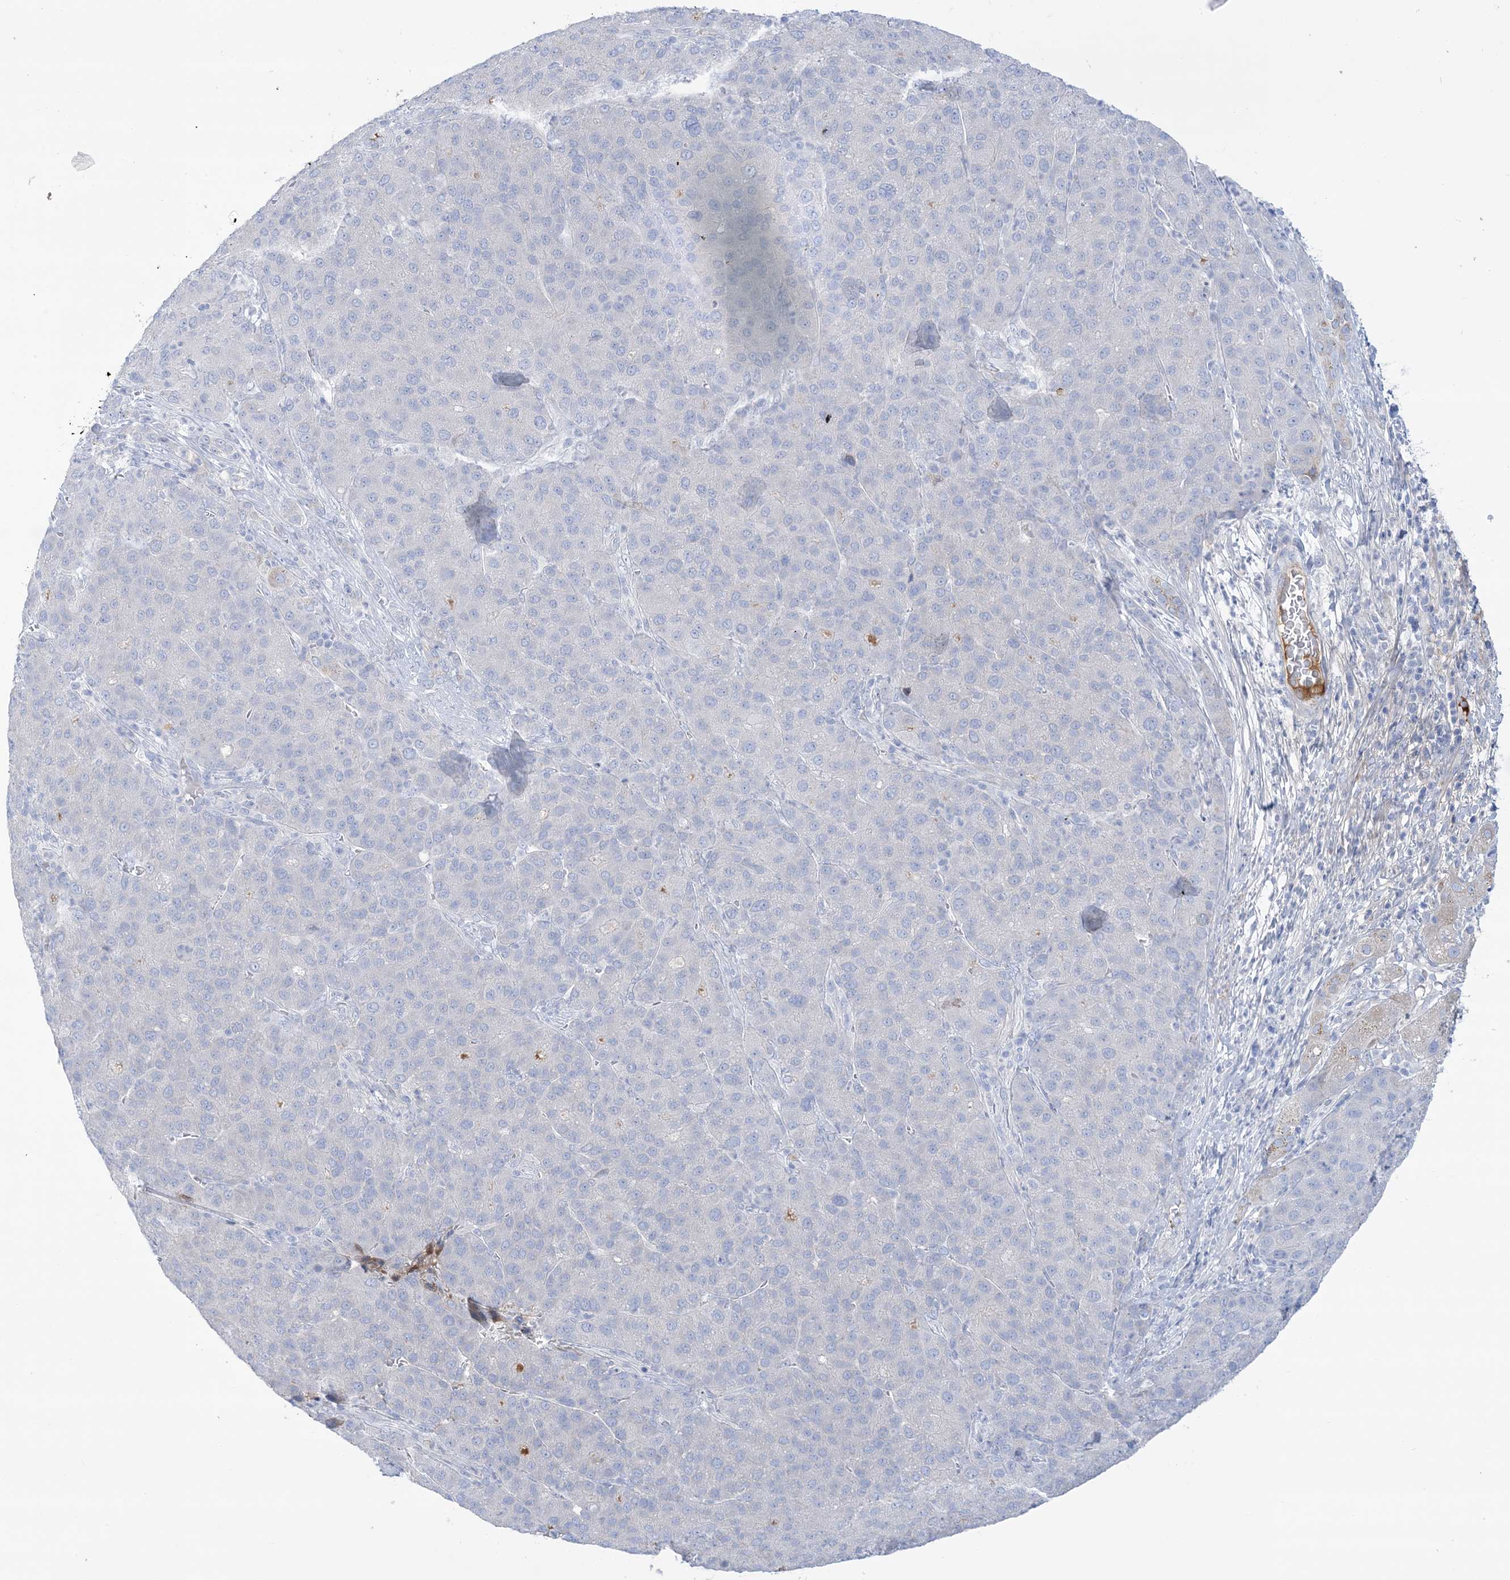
{"staining": {"intensity": "negative", "quantity": "none", "location": "none"}, "tissue": "liver cancer", "cell_type": "Tumor cells", "image_type": "cancer", "snomed": [{"axis": "morphology", "description": "Carcinoma, Hepatocellular, NOS"}, {"axis": "topography", "description": "Liver"}], "caption": "There is no significant staining in tumor cells of liver hepatocellular carcinoma. The staining was performed using DAB to visualize the protein expression in brown, while the nuclei were stained in blue with hematoxylin (Magnification: 20x).", "gene": "ATP11C", "patient": {"sex": "male", "age": 65}}